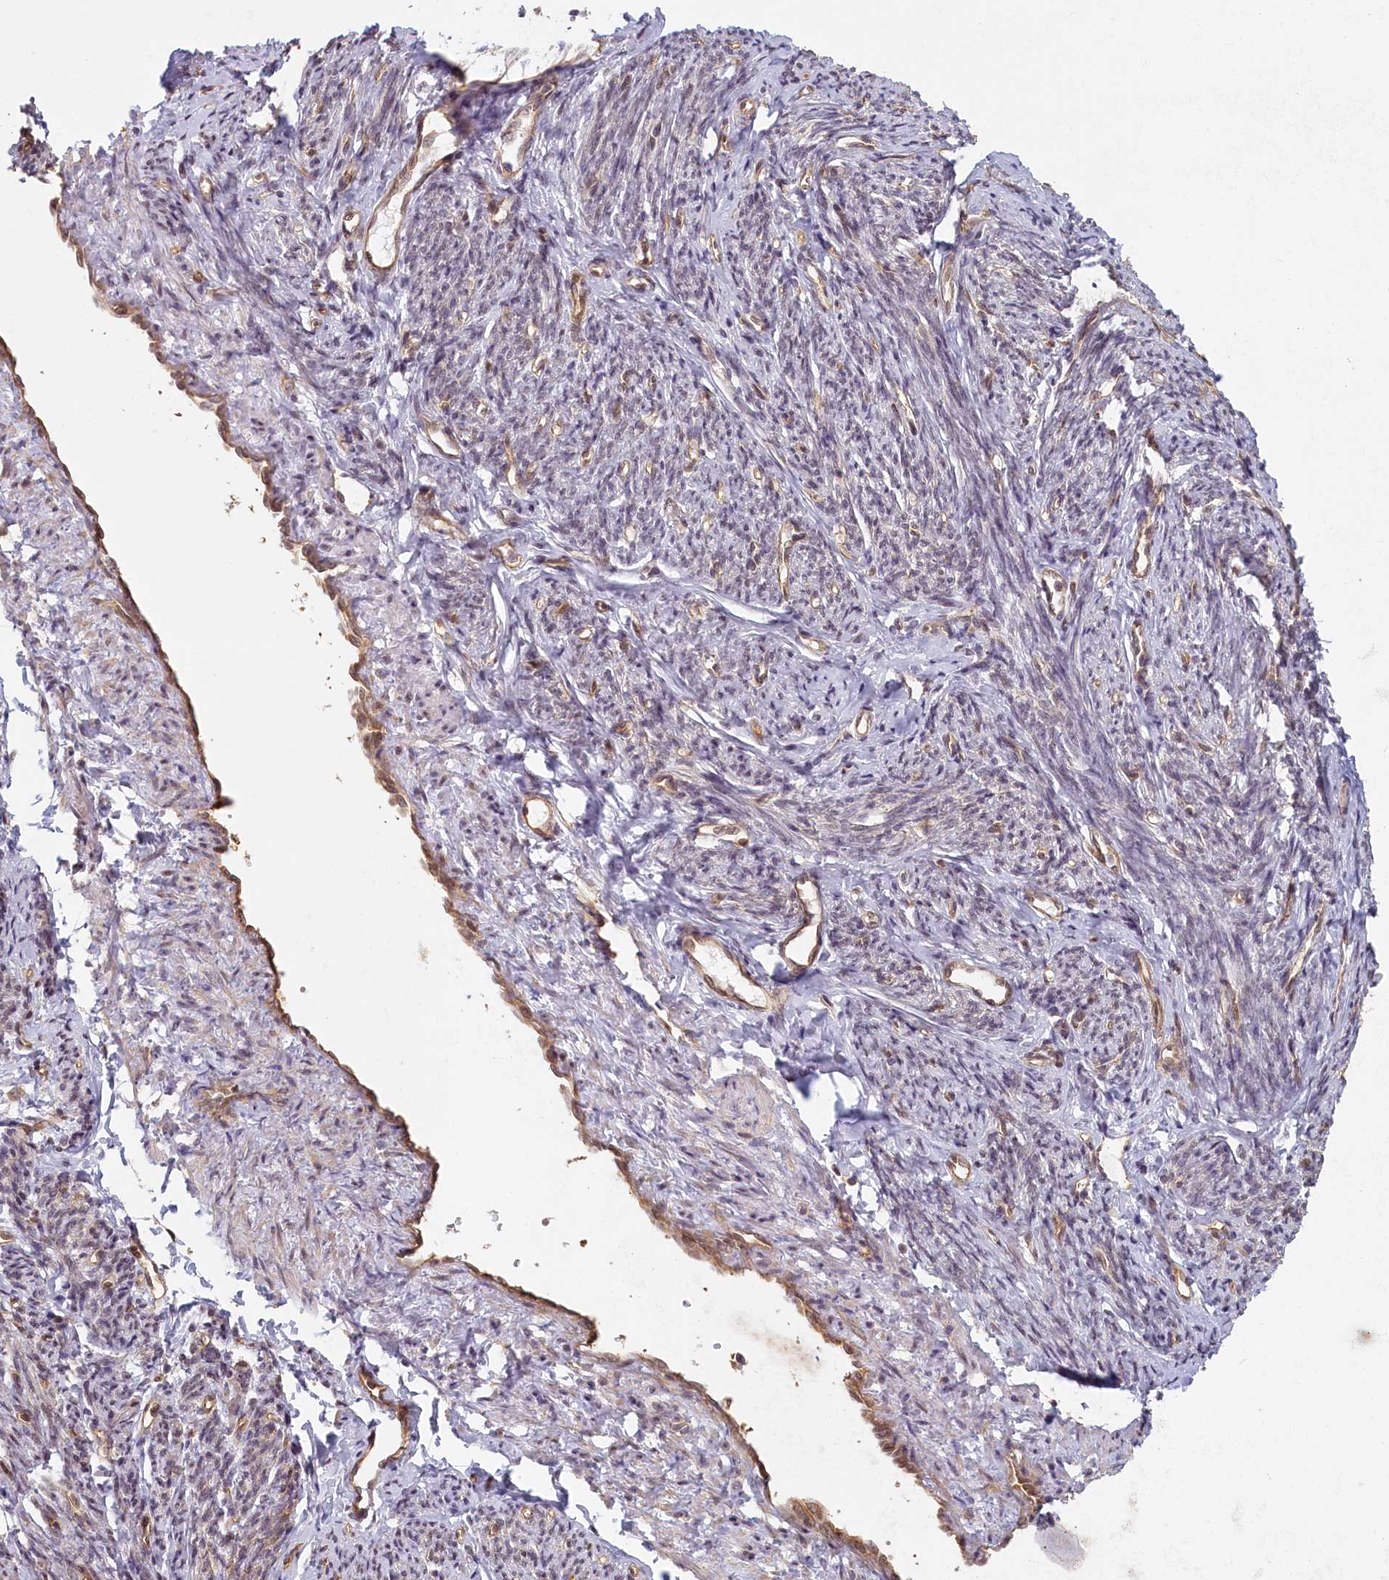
{"staining": {"intensity": "moderate", "quantity": "25%-75%", "location": "cytoplasmic/membranous,nuclear"}, "tissue": "smooth muscle", "cell_type": "Smooth muscle cells", "image_type": "normal", "snomed": [{"axis": "morphology", "description": "Normal tissue, NOS"}, {"axis": "topography", "description": "Smooth muscle"}, {"axis": "topography", "description": "Uterus"}], "caption": "Moderate cytoplasmic/membranous,nuclear positivity for a protein is seen in about 25%-75% of smooth muscle cells of benign smooth muscle using immunohistochemistry (IHC).", "gene": "C19orf44", "patient": {"sex": "female", "age": 59}}